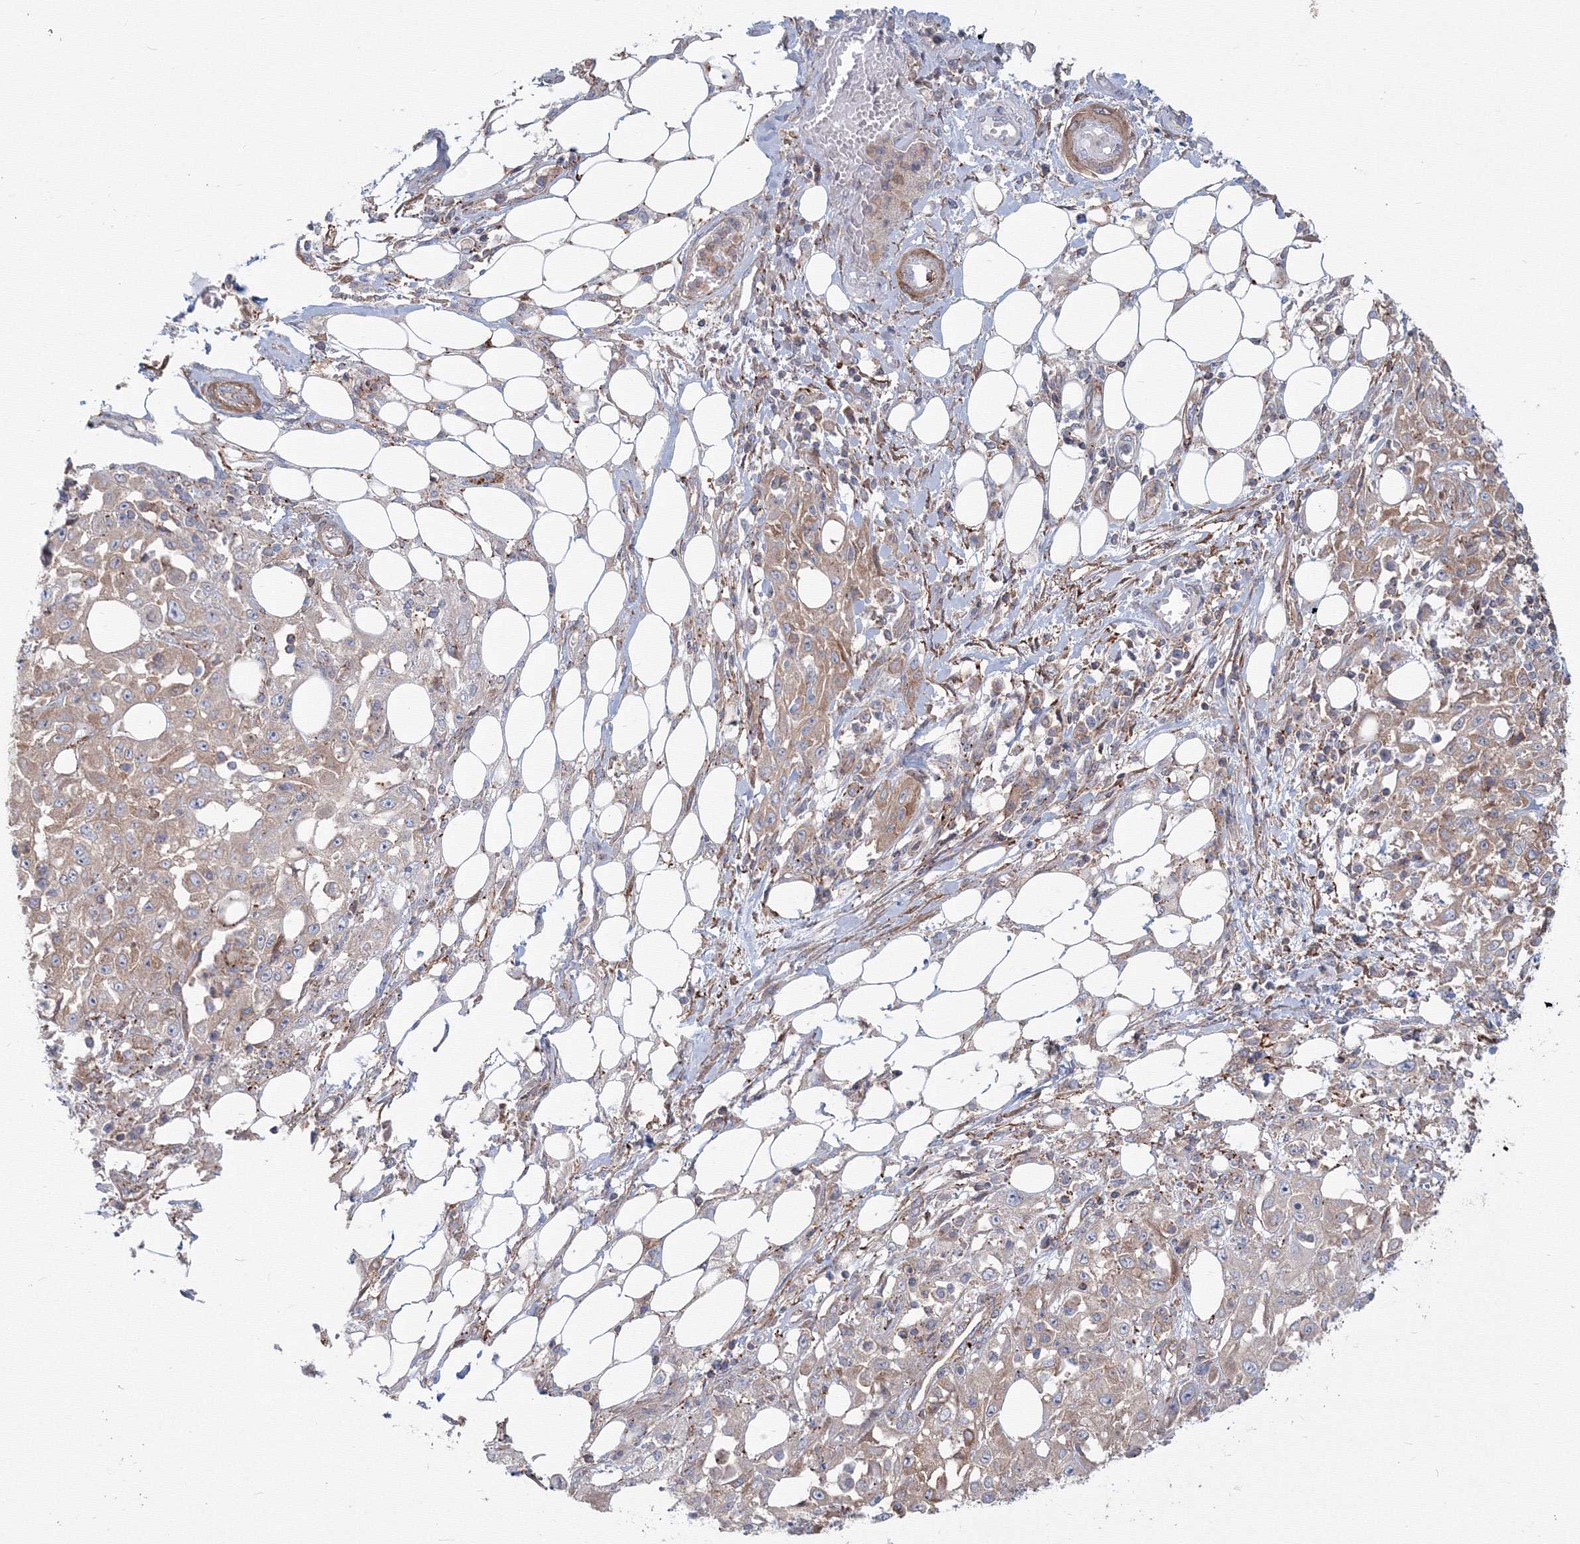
{"staining": {"intensity": "moderate", "quantity": "25%-75%", "location": "cytoplasmic/membranous"}, "tissue": "skin cancer", "cell_type": "Tumor cells", "image_type": "cancer", "snomed": [{"axis": "morphology", "description": "Squamous cell carcinoma, NOS"}, {"axis": "morphology", "description": "Squamous cell carcinoma, metastatic, NOS"}, {"axis": "topography", "description": "Skin"}, {"axis": "topography", "description": "Lymph node"}], "caption": "Immunohistochemical staining of human skin cancer displays medium levels of moderate cytoplasmic/membranous positivity in about 25%-75% of tumor cells.", "gene": "SH3PXD2A", "patient": {"sex": "male", "age": 75}}